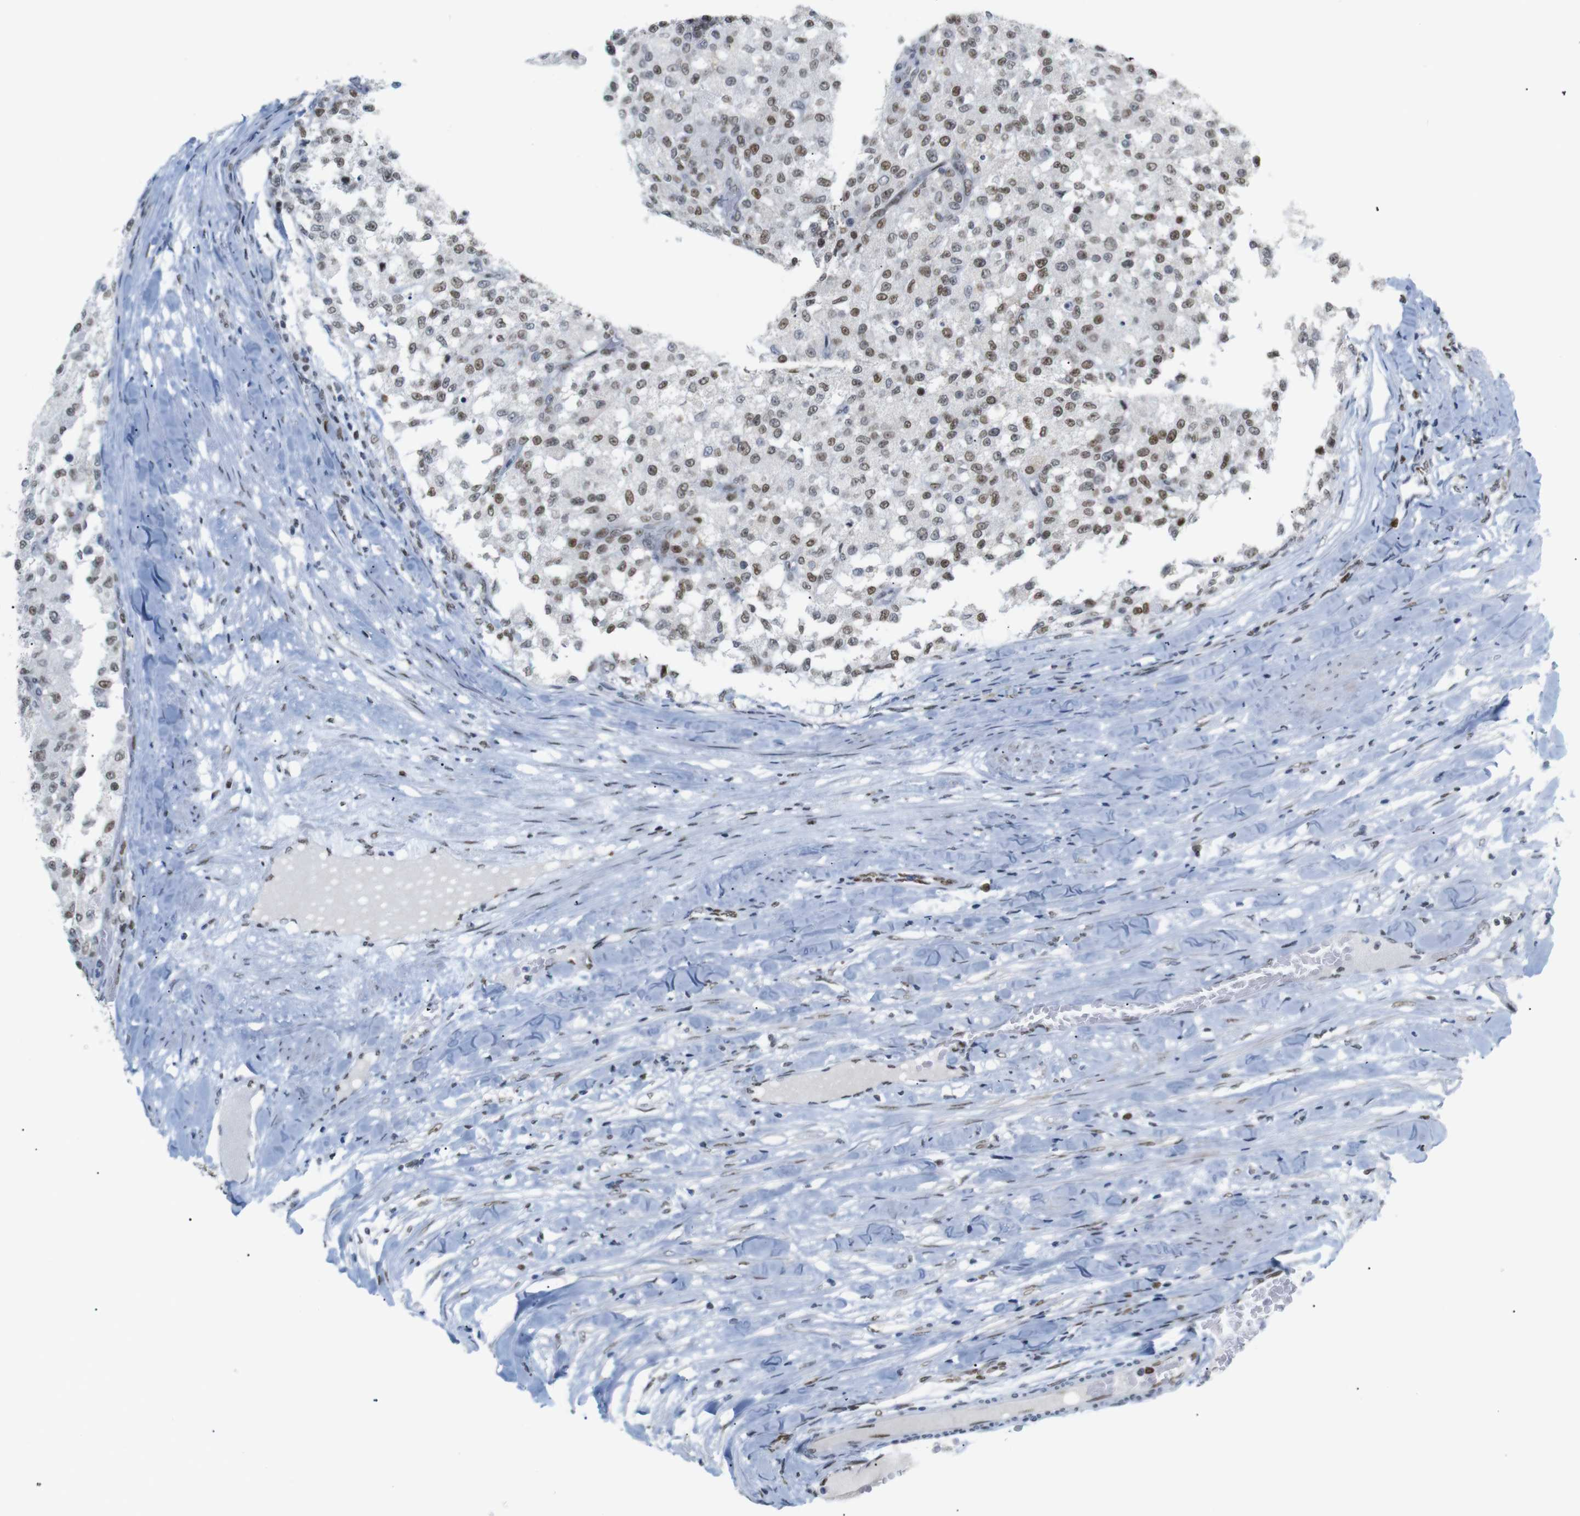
{"staining": {"intensity": "weak", "quantity": ">75%", "location": "nuclear"}, "tissue": "testis cancer", "cell_type": "Tumor cells", "image_type": "cancer", "snomed": [{"axis": "morphology", "description": "Seminoma, NOS"}, {"axis": "topography", "description": "Testis"}], "caption": "Immunohistochemistry (IHC) (DAB (3,3'-diaminobenzidine)) staining of human testis cancer (seminoma) demonstrates weak nuclear protein staining in approximately >75% of tumor cells.", "gene": "RIOX2", "patient": {"sex": "male", "age": 59}}